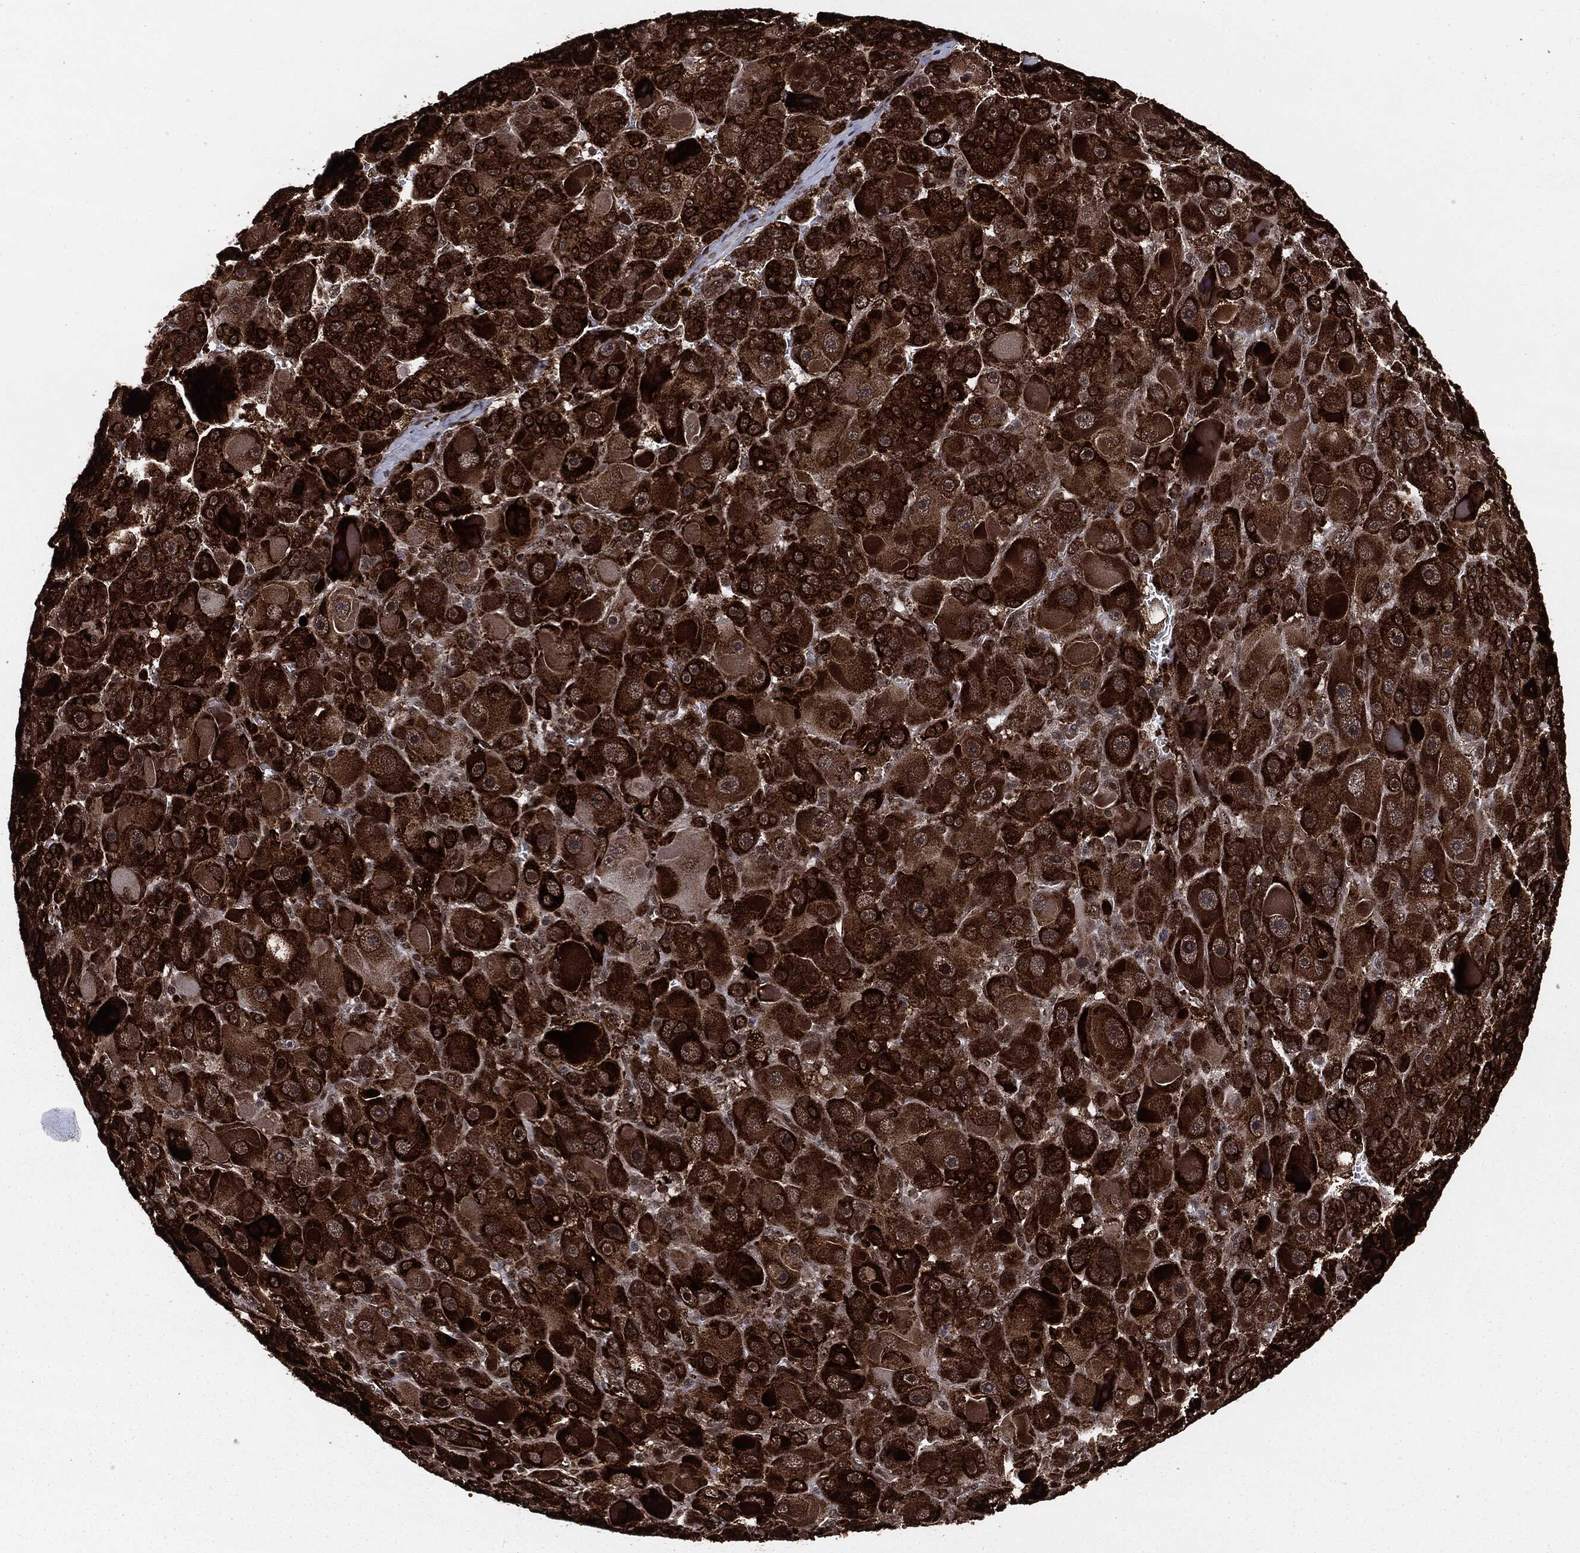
{"staining": {"intensity": "strong", "quantity": ">75%", "location": "cytoplasmic/membranous"}, "tissue": "liver cancer", "cell_type": "Tumor cells", "image_type": "cancer", "snomed": [{"axis": "morphology", "description": "Carcinoma, Hepatocellular, NOS"}, {"axis": "topography", "description": "Liver"}], "caption": "Strong cytoplasmic/membranous protein expression is identified in about >75% of tumor cells in liver cancer (hepatocellular carcinoma). (Brightfield microscopy of DAB IHC at high magnification).", "gene": "DVL2", "patient": {"sex": "male", "age": 76}}